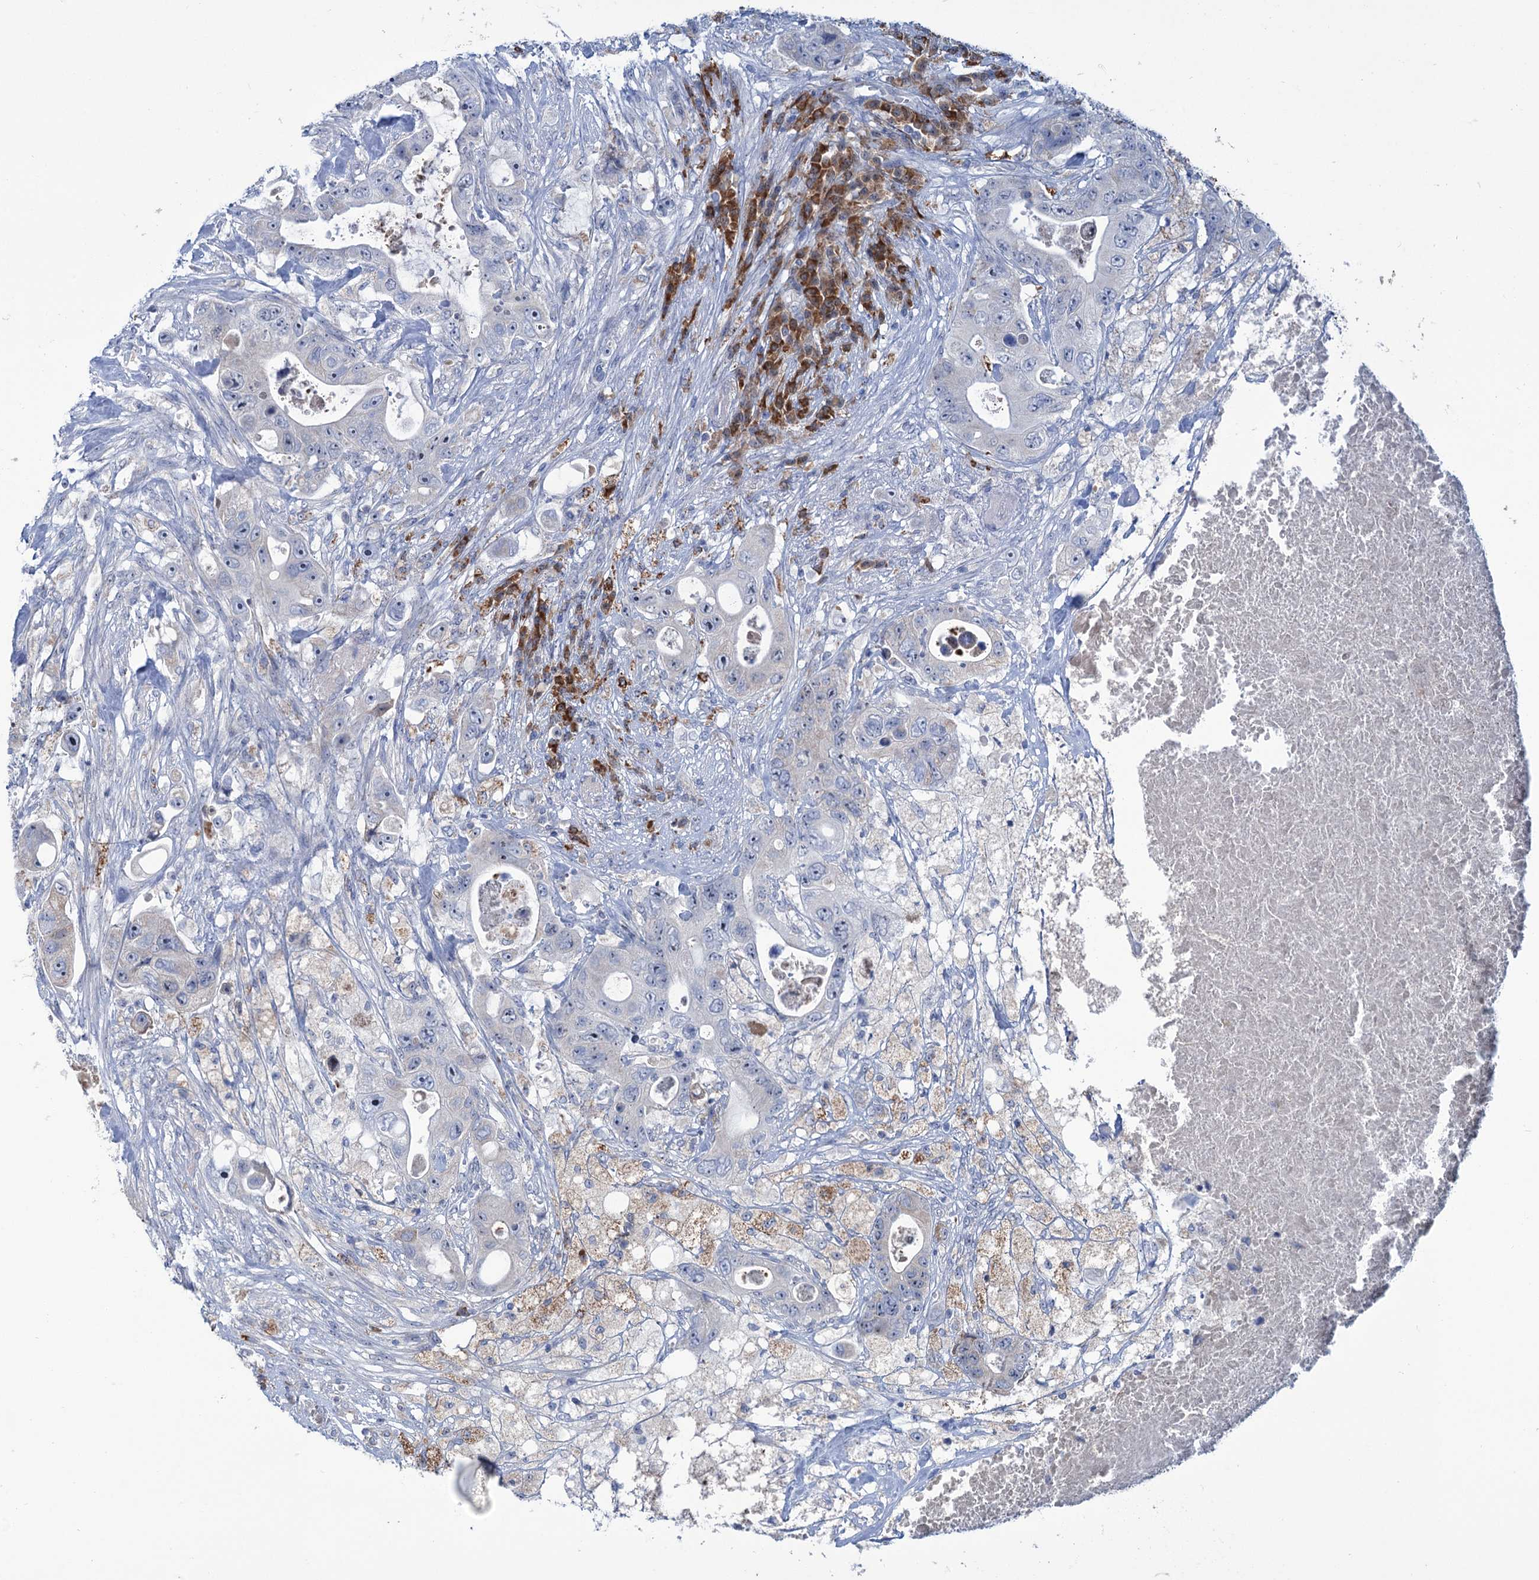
{"staining": {"intensity": "negative", "quantity": "none", "location": "none"}, "tissue": "colorectal cancer", "cell_type": "Tumor cells", "image_type": "cancer", "snomed": [{"axis": "morphology", "description": "Adenocarcinoma, NOS"}, {"axis": "topography", "description": "Colon"}], "caption": "The micrograph exhibits no significant staining in tumor cells of colorectal cancer.", "gene": "LPIN1", "patient": {"sex": "female", "age": 46}}